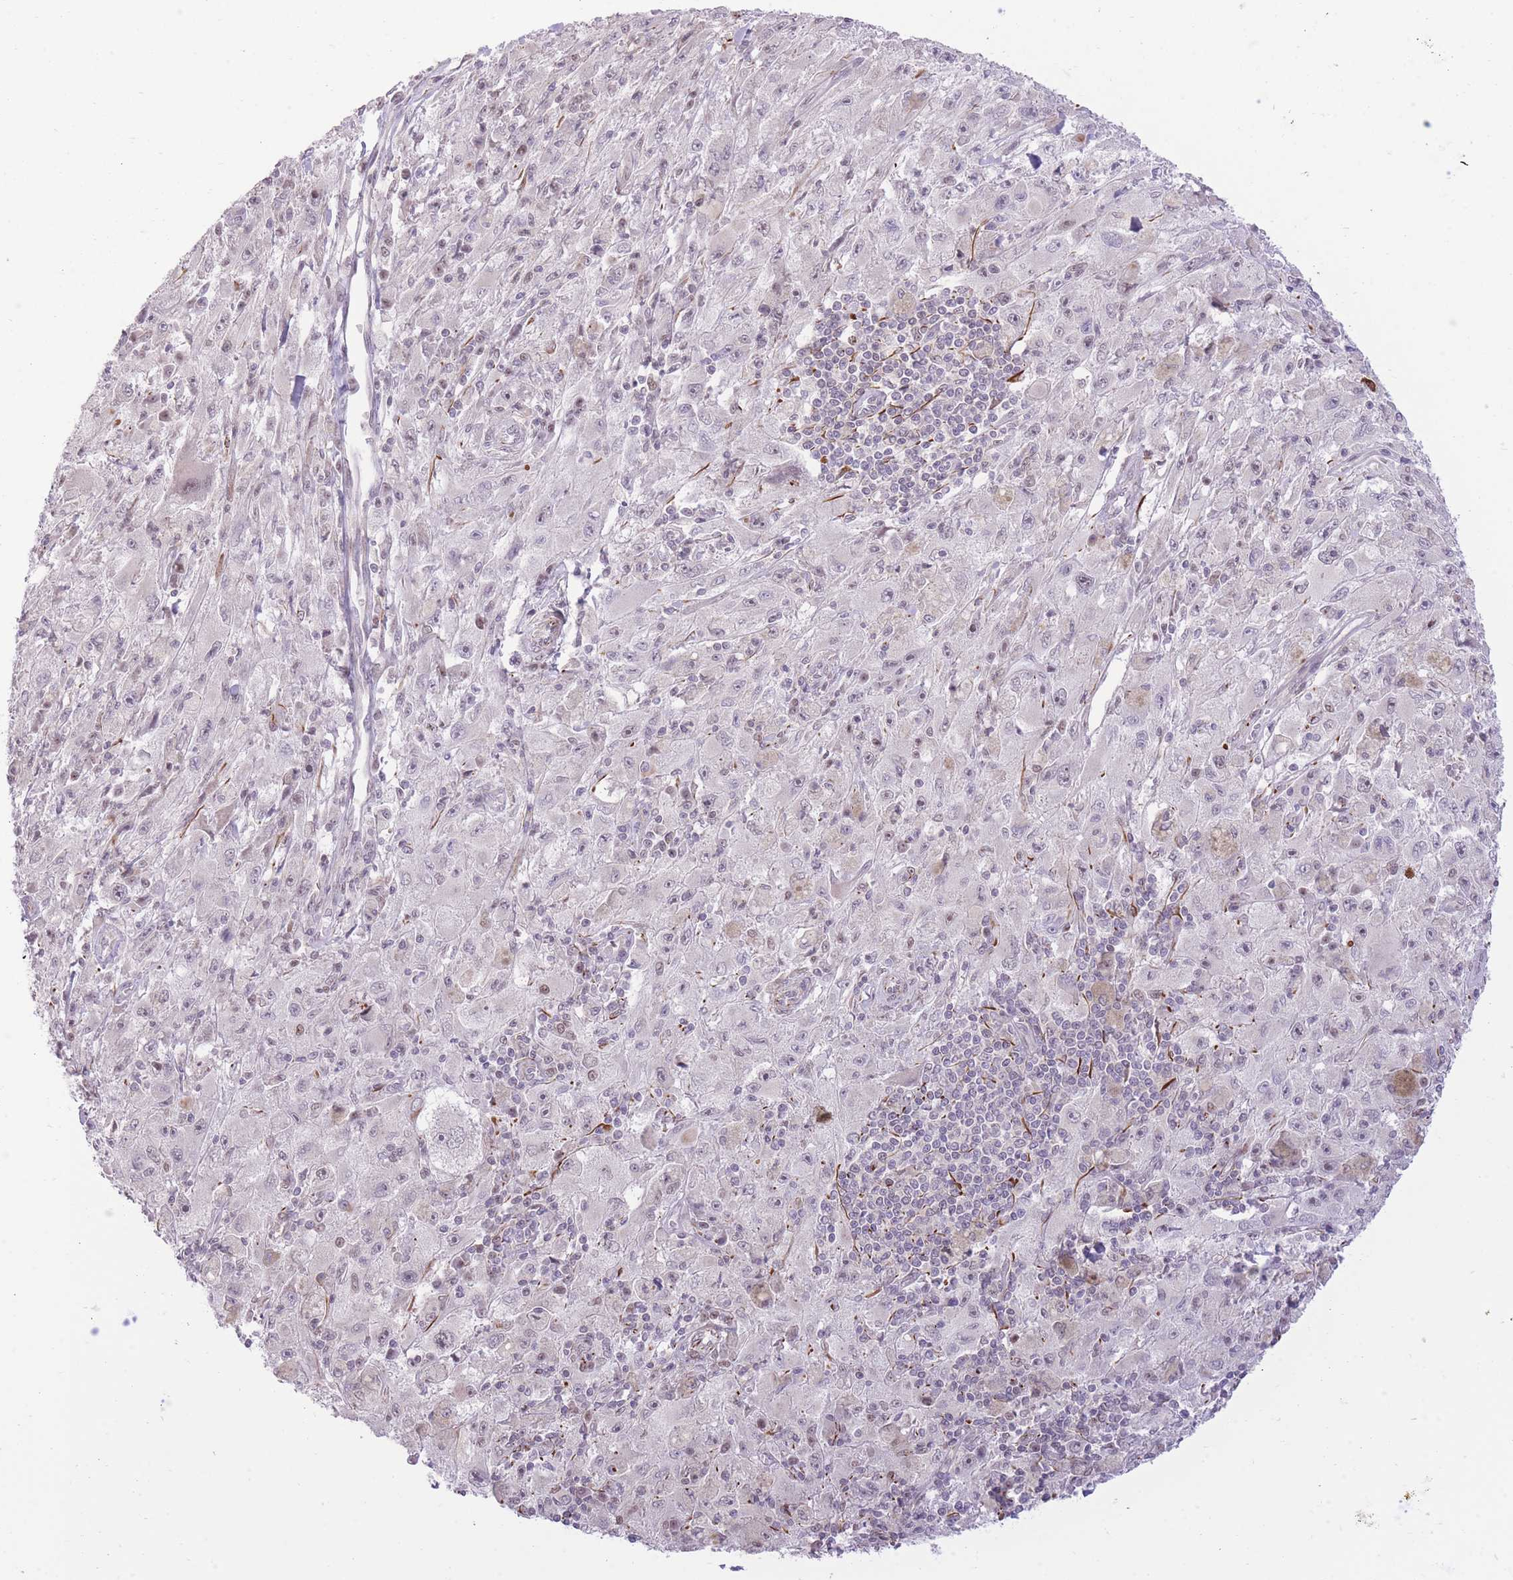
{"staining": {"intensity": "negative", "quantity": "none", "location": "none"}, "tissue": "melanoma", "cell_type": "Tumor cells", "image_type": "cancer", "snomed": [{"axis": "morphology", "description": "Malignant melanoma, Metastatic site"}, {"axis": "topography", "description": "Skin"}], "caption": "There is no significant positivity in tumor cells of melanoma.", "gene": "ELL", "patient": {"sex": "male", "age": 53}}